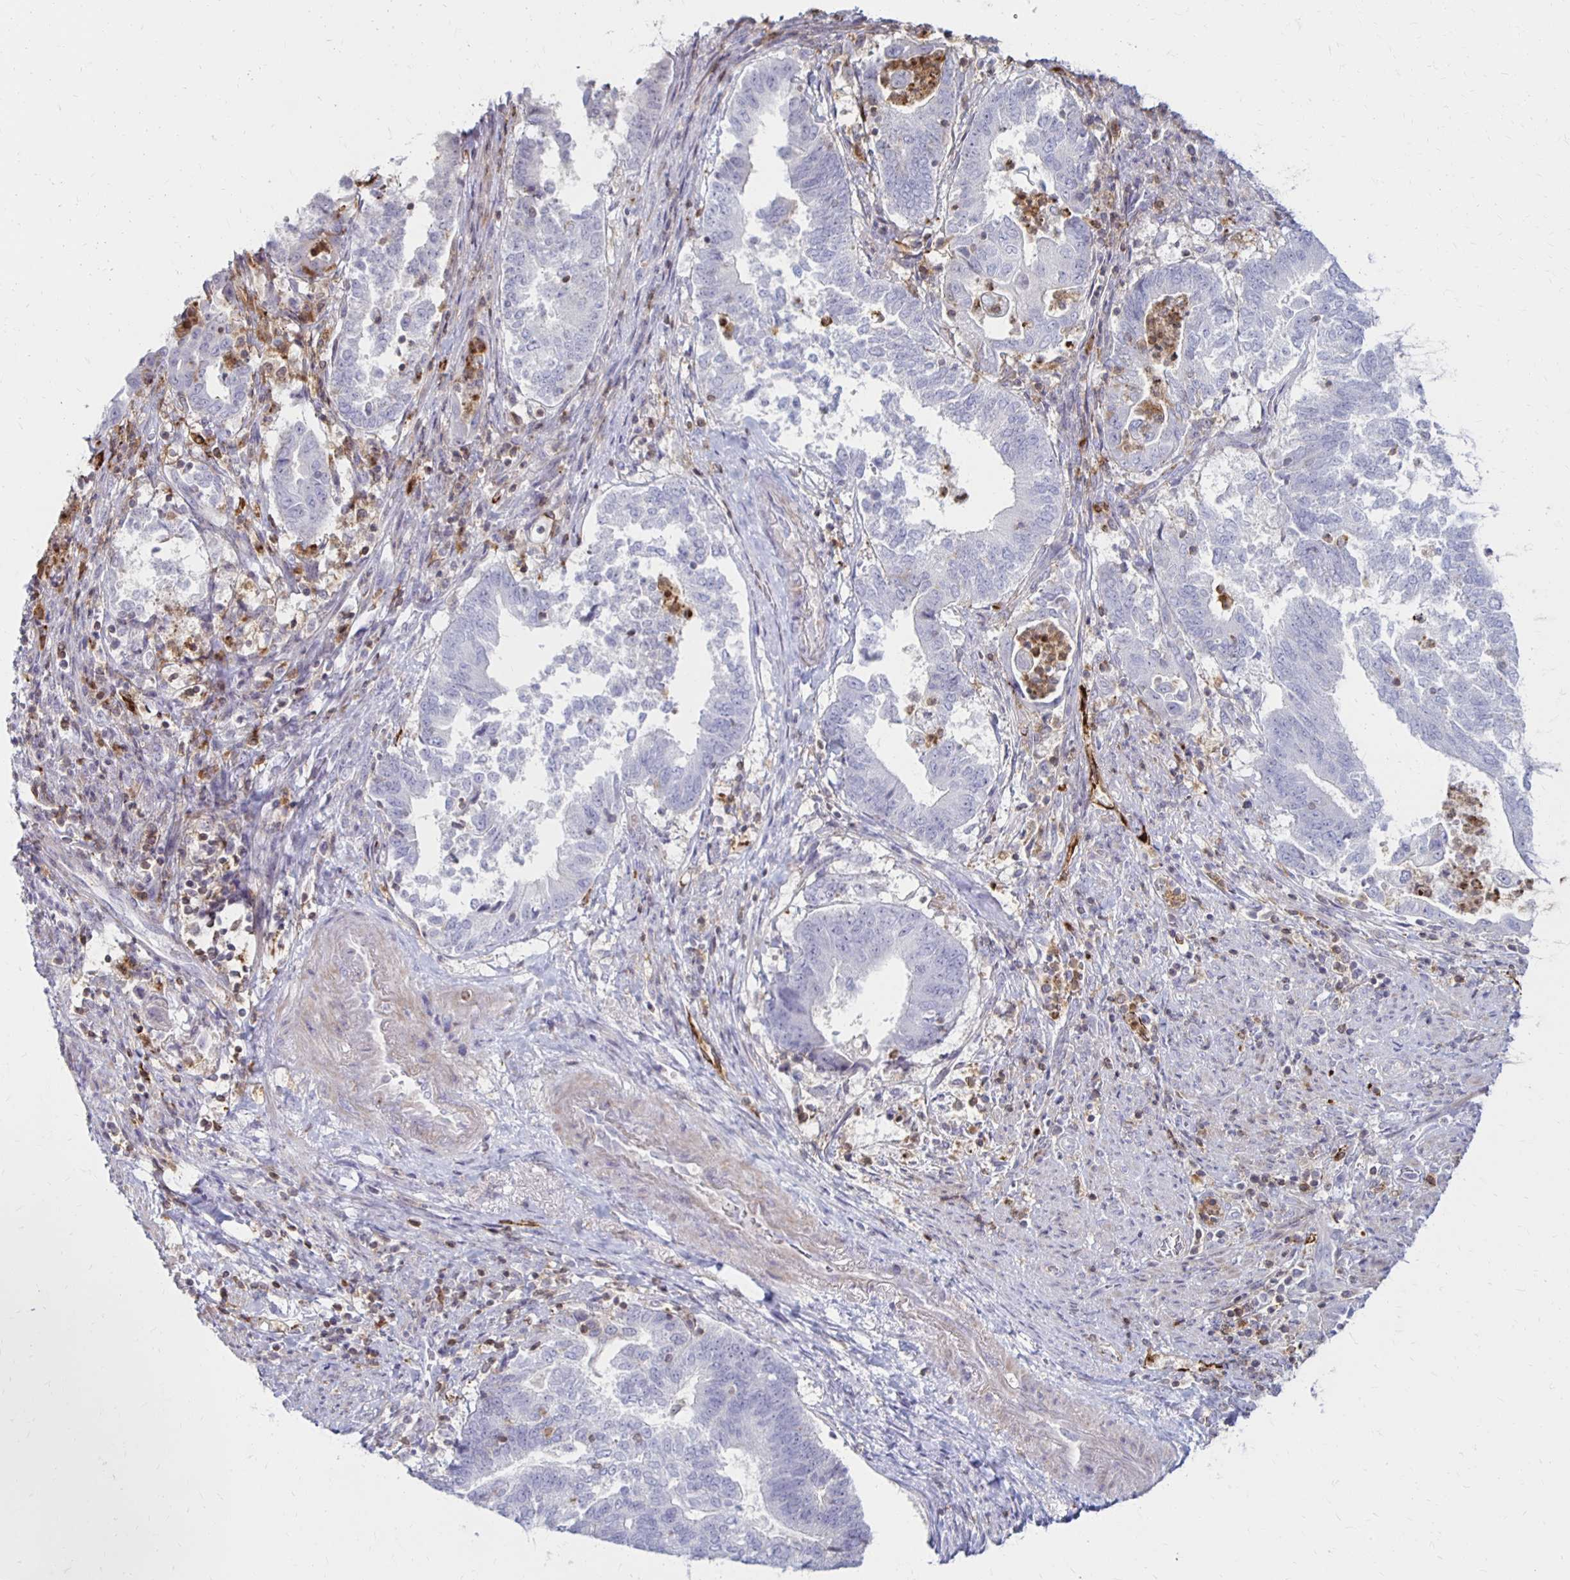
{"staining": {"intensity": "negative", "quantity": "none", "location": "none"}, "tissue": "endometrial cancer", "cell_type": "Tumor cells", "image_type": "cancer", "snomed": [{"axis": "morphology", "description": "Adenocarcinoma, NOS"}, {"axis": "topography", "description": "Endometrium"}], "caption": "IHC of human adenocarcinoma (endometrial) reveals no staining in tumor cells. Brightfield microscopy of immunohistochemistry (IHC) stained with DAB (brown) and hematoxylin (blue), captured at high magnification.", "gene": "CCL21", "patient": {"sex": "female", "age": 65}}